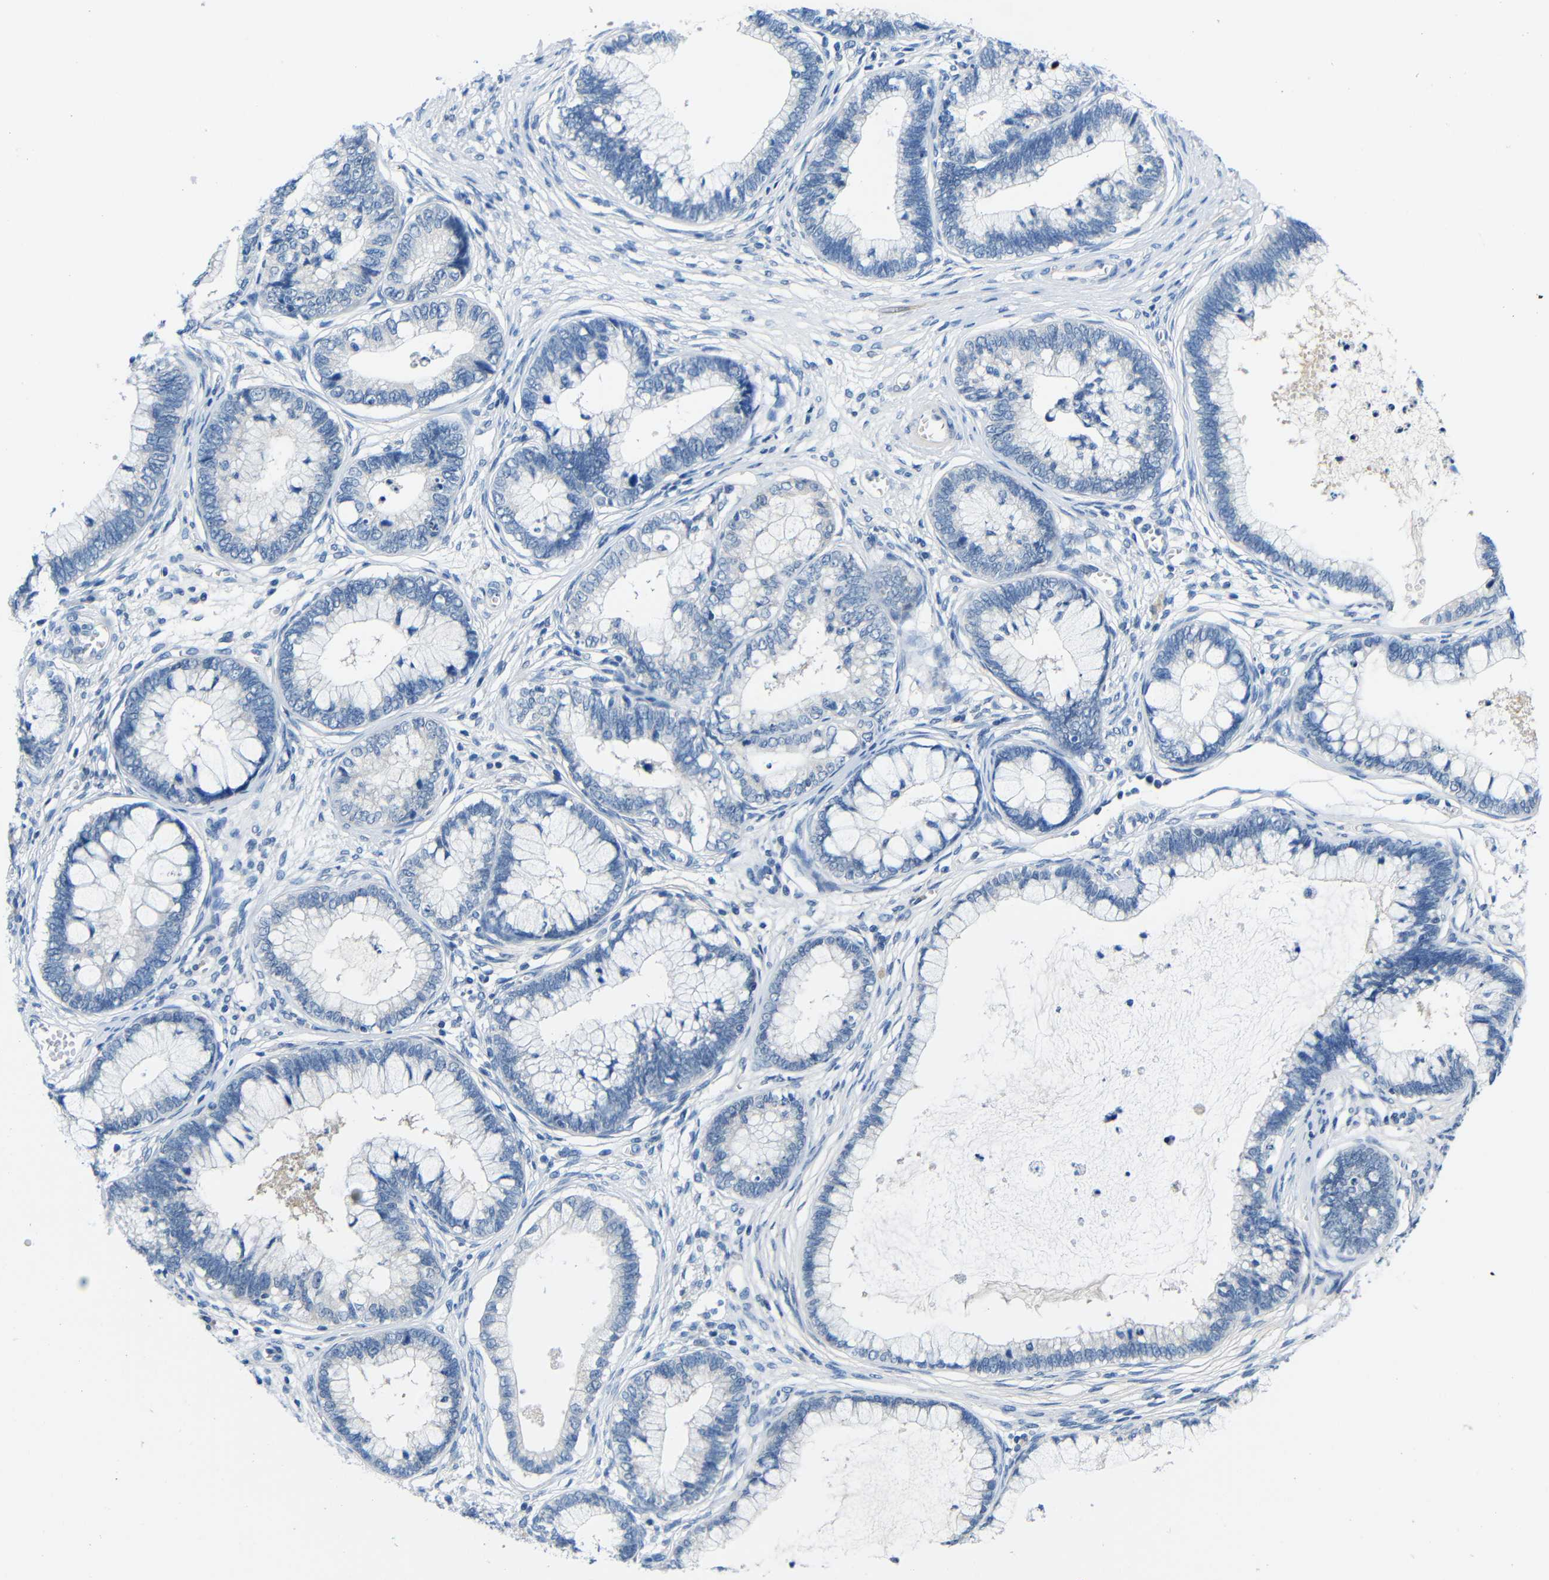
{"staining": {"intensity": "negative", "quantity": "none", "location": "none"}, "tissue": "cervical cancer", "cell_type": "Tumor cells", "image_type": "cancer", "snomed": [{"axis": "morphology", "description": "Adenocarcinoma, NOS"}, {"axis": "topography", "description": "Cervix"}], "caption": "An image of cervical cancer (adenocarcinoma) stained for a protein shows no brown staining in tumor cells.", "gene": "NEGR1", "patient": {"sex": "female", "age": 44}}